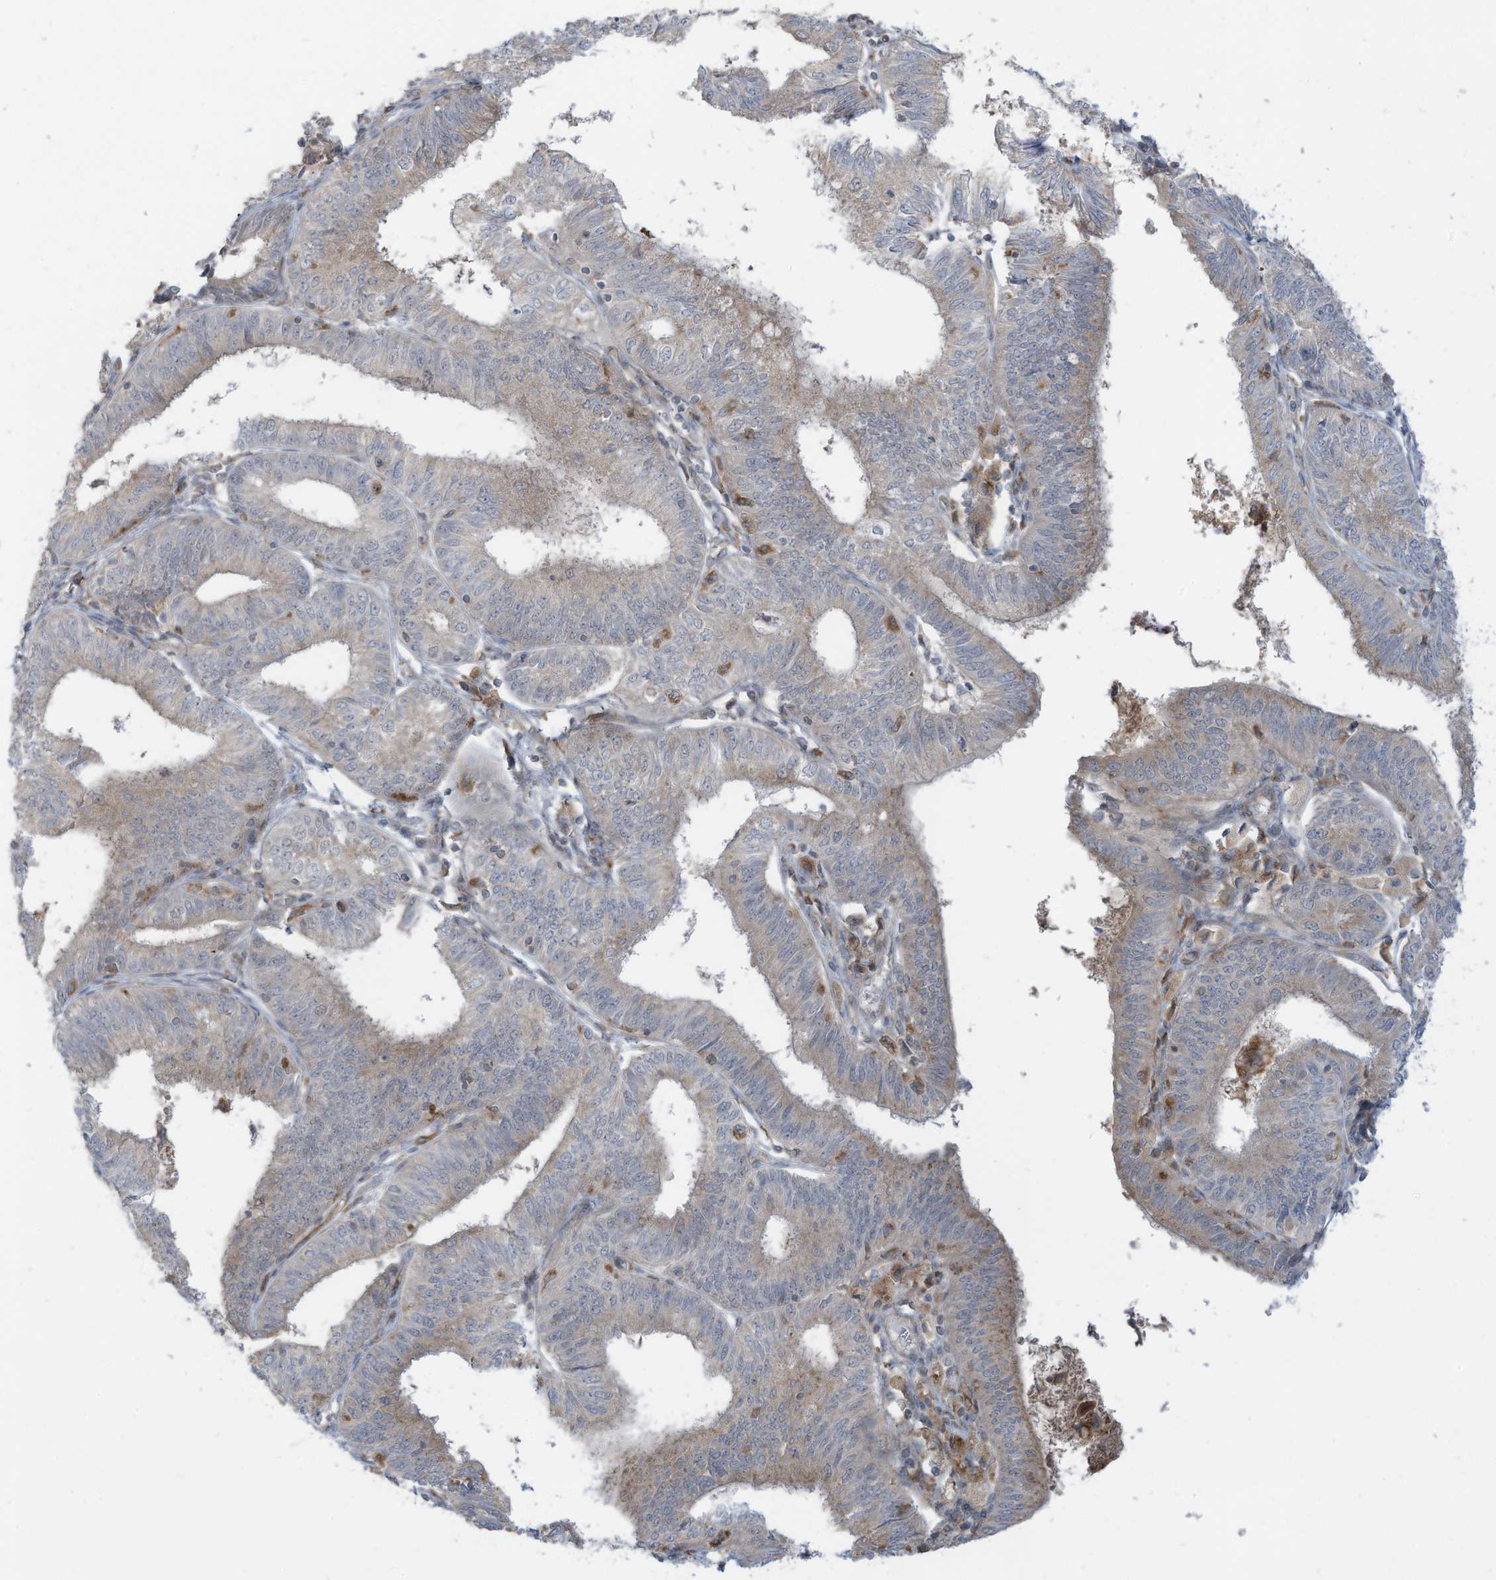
{"staining": {"intensity": "weak", "quantity": "<25%", "location": "cytoplasmic/membranous"}, "tissue": "endometrial cancer", "cell_type": "Tumor cells", "image_type": "cancer", "snomed": [{"axis": "morphology", "description": "Adenocarcinoma, NOS"}, {"axis": "topography", "description": "Endometrium"}], "caption": "Tumor cells are negative for protein expression in human endometrial cancer (adenocarcinoma).", "gene": "DZIP3", "patient": {"sex": "female", "age": 51}}